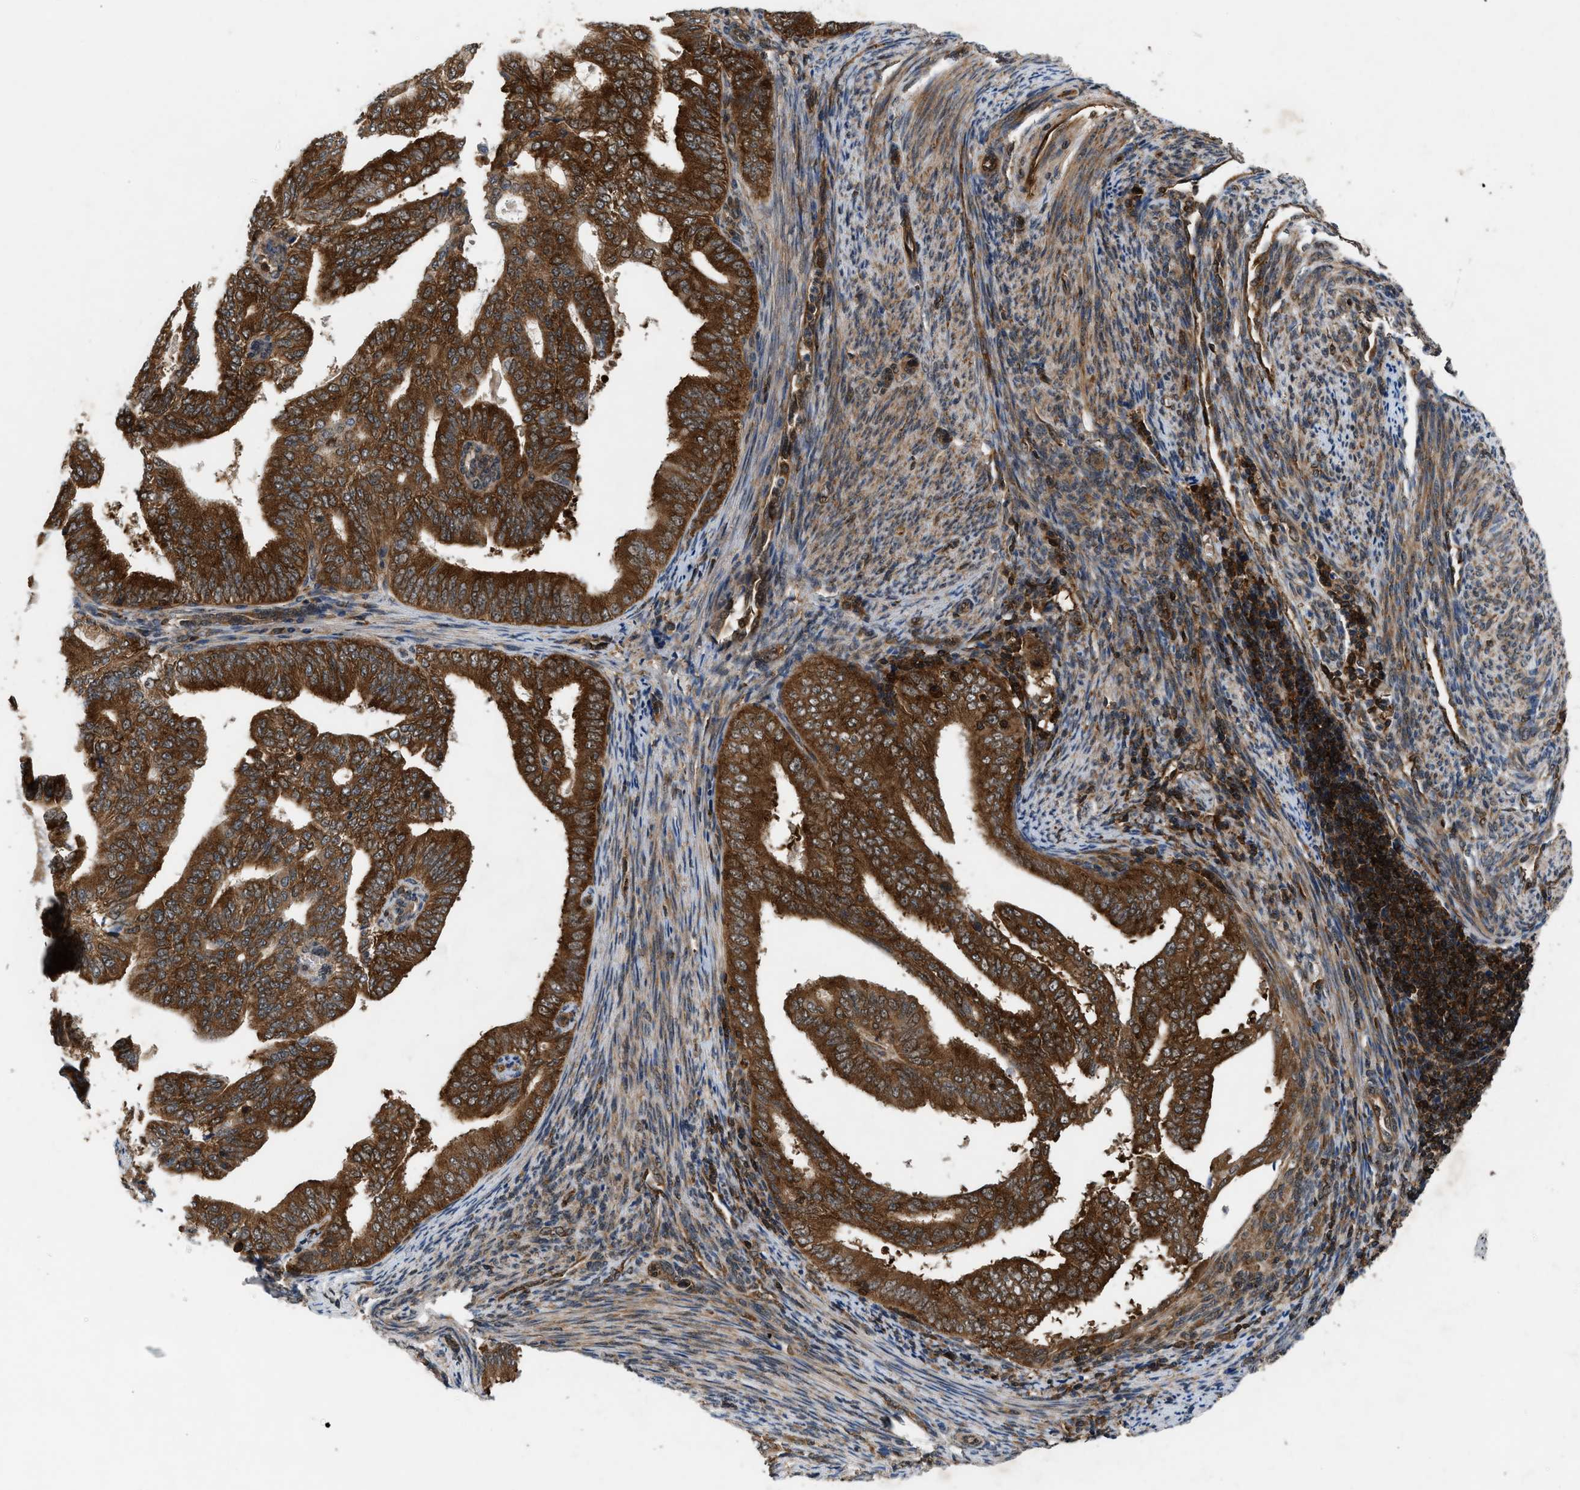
{"staining": {"intensity": "strong", "quantity": ">75%", "location": "cytoplasmic/membranous,nuclear"}, "tissue": "endometrial cancer", "cell_type": "Tumor cells", "image_type": "cancer", "snomed": [{"axis": "morphology", "description": "Adenocarcinoma, NOS"}, {"axis": "topography", "description": "Endometrium"}], "caption": "Endometrial cancer stained with IHC displays strong cytoplasmic/membranous and nuclear staining in approximately >75% of tumor cells. Using DAB (brown) and hematoxylin (blue) stains, captured at high magnification using brightfield microscopy.", "gene": "OXSR1", "patient": {"sex": "female", "age": 58}}